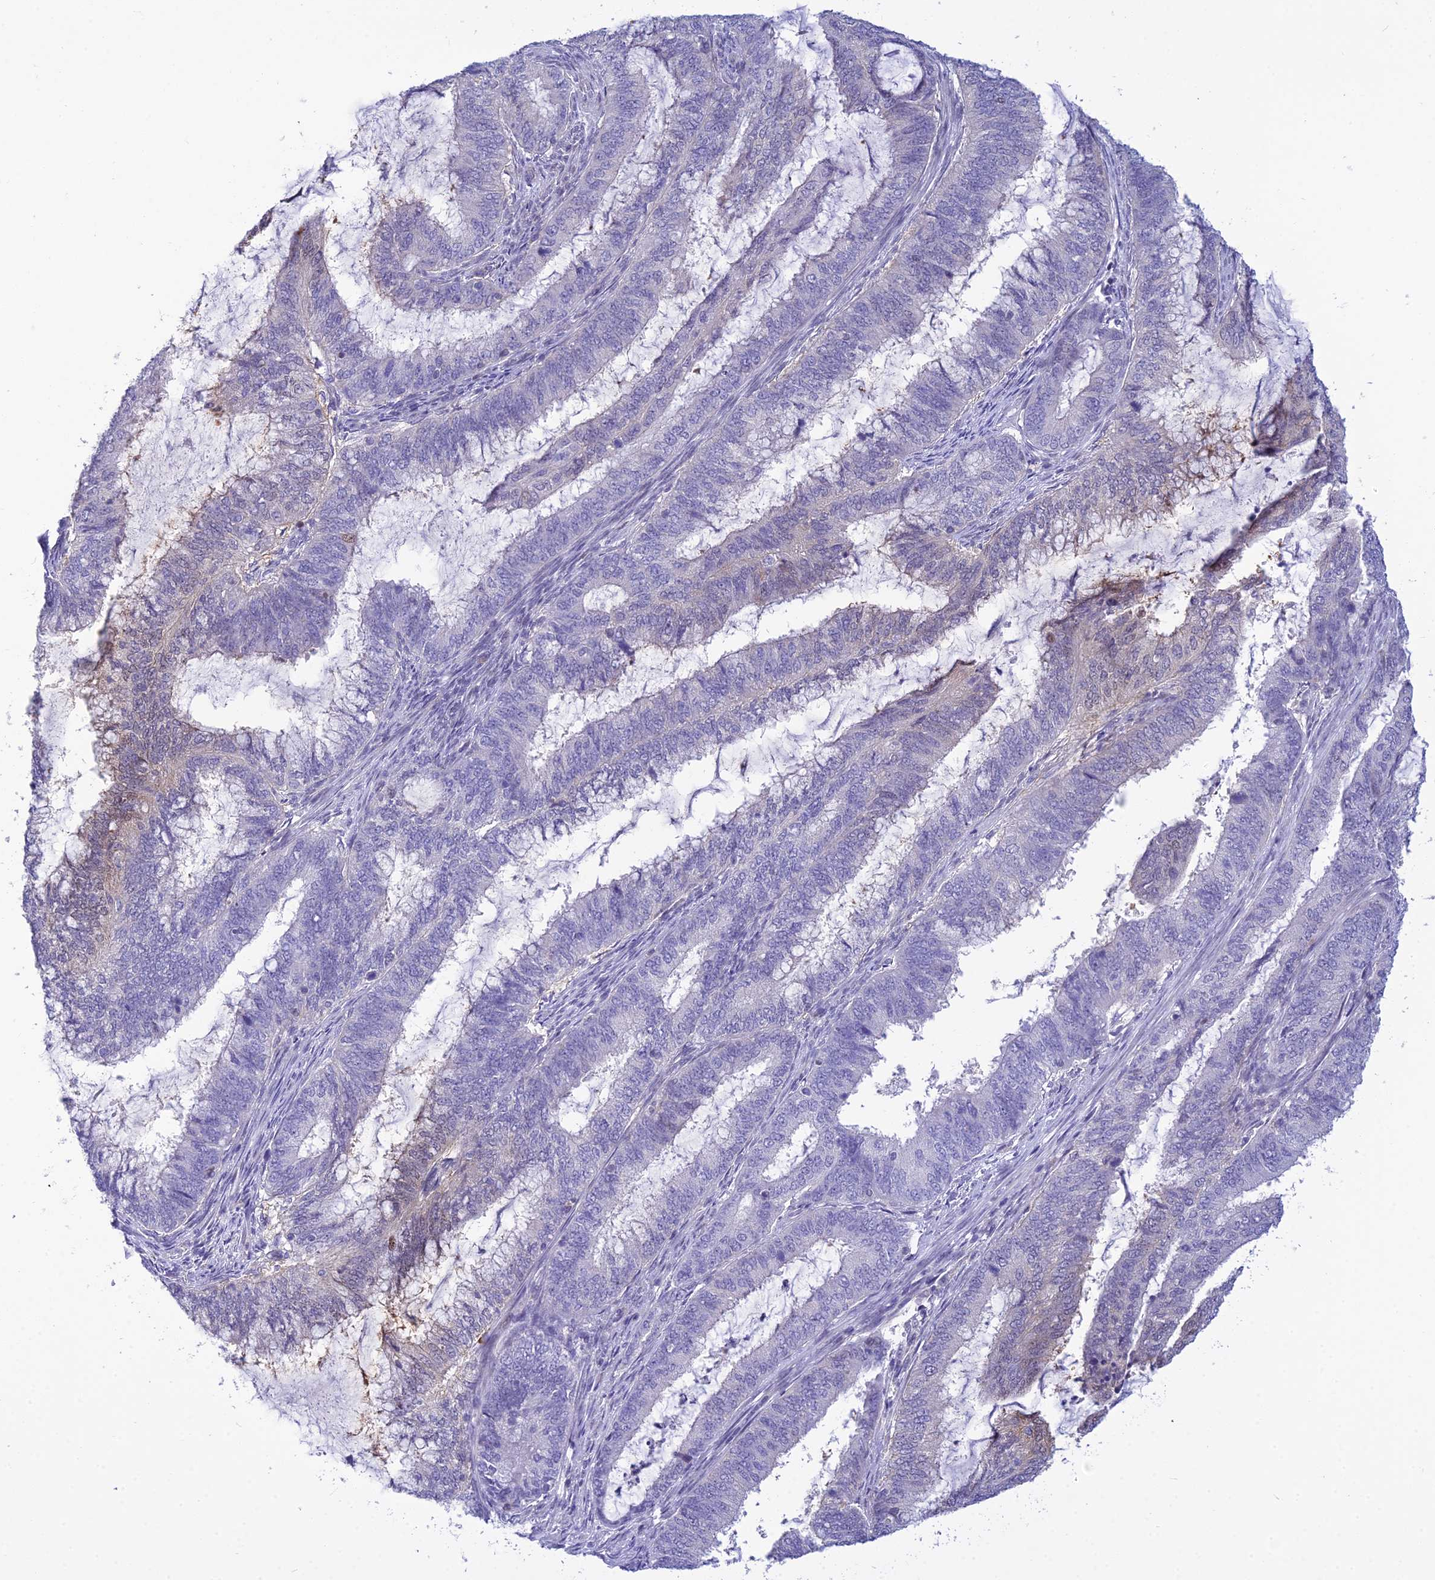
{"staining": {"intensity": "negative", "quantity": "none", "location": "none"}, "tissue": "endometrial cancer", "cell_type": "Tumor cells", "image_type": "cancer", "snomed": [{"axis": "morphology", "description": "Adenocarcinoma, NOS"}, {"axis": "topography", "description": "Endometrium"}], "caption": "IHC image of endometrial cancer stained for a protein (brown), which displays no expression in tumor cells.", "gene": "ZMIZ1", "patient": {"sex": "female", "age": 51}}